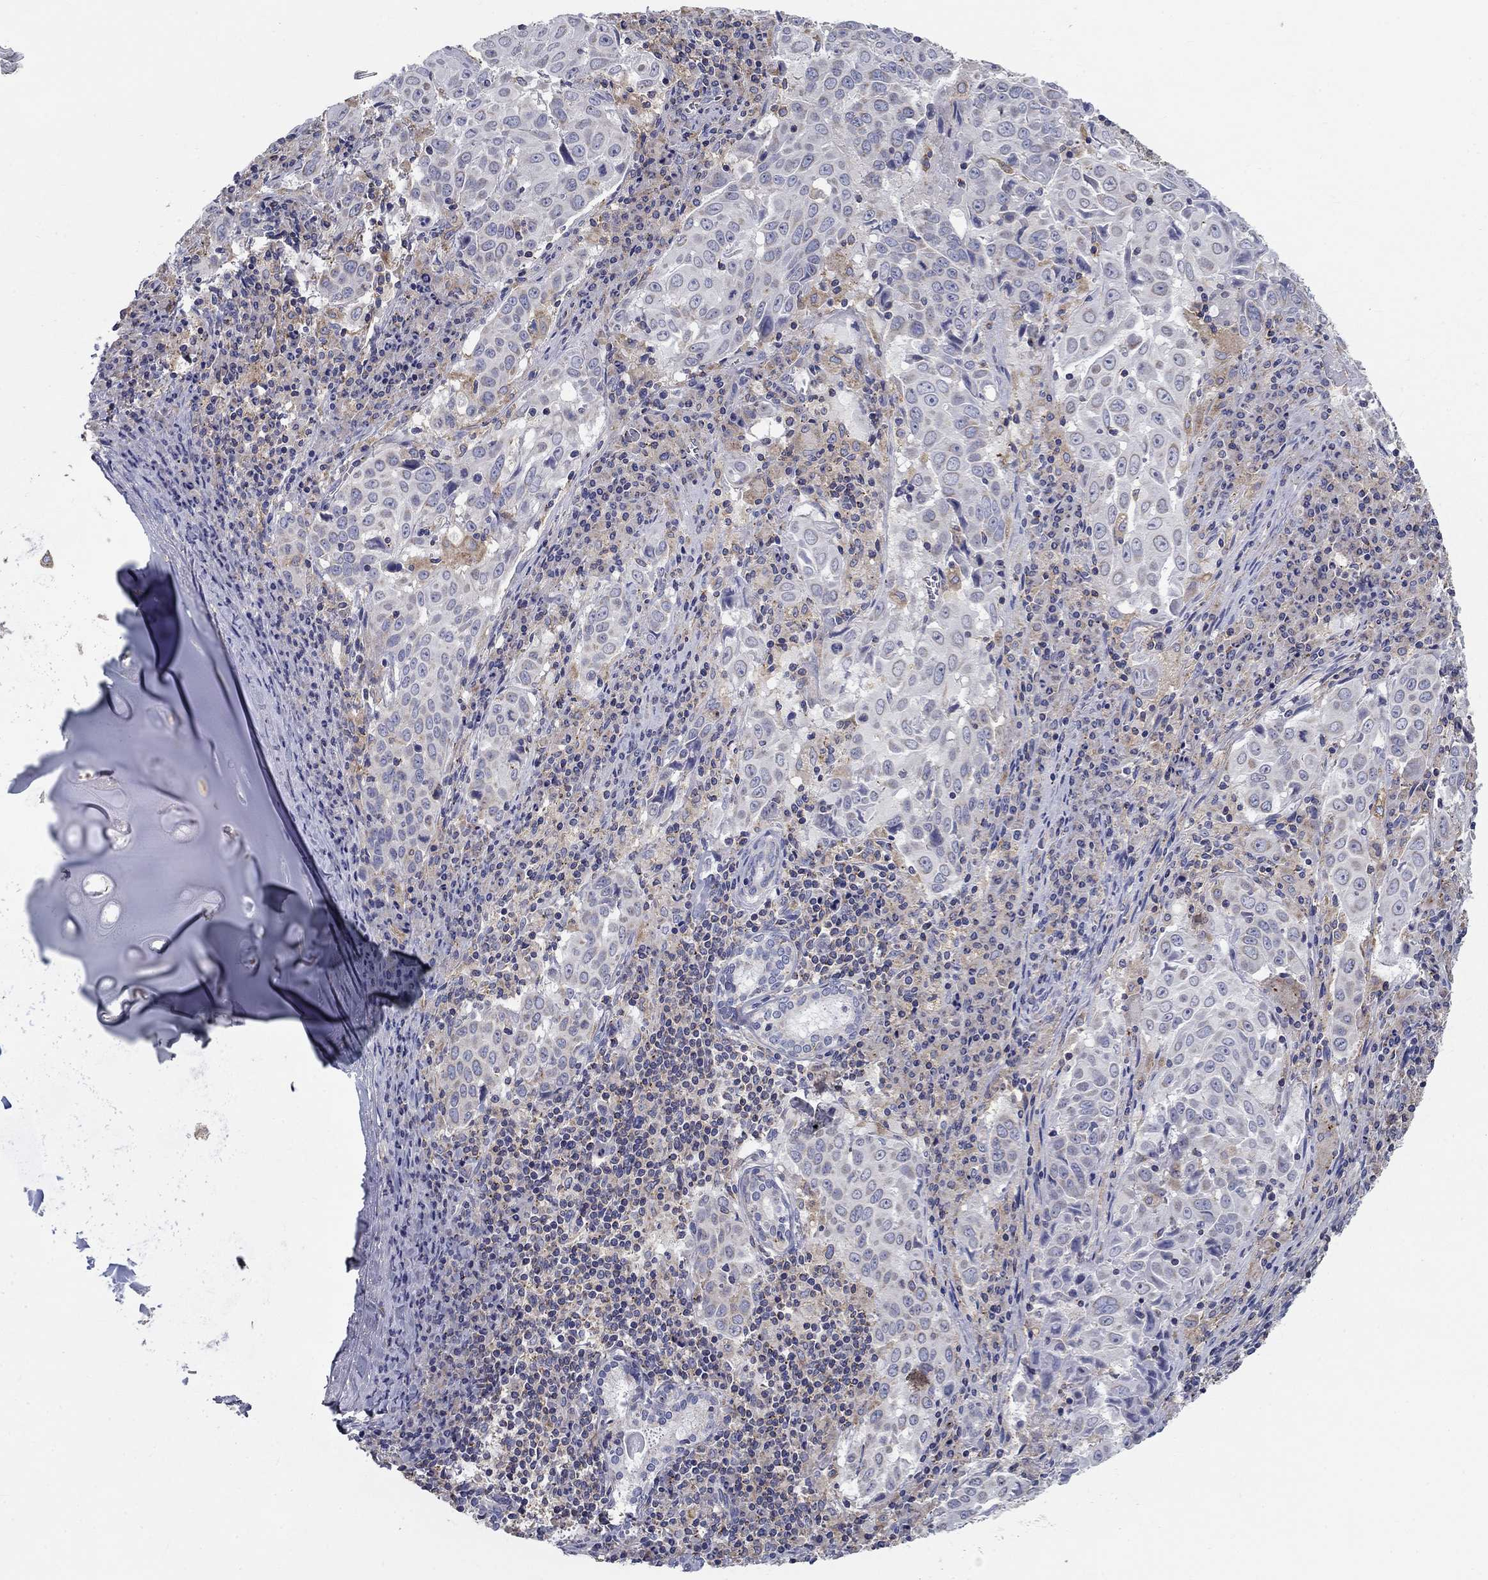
{"staining": {"intensity": "negative", "quantity": "none", "location": "none"}, "tissue": "lung cancer", "cell_type": "Tumor cells", "image_type": "cancer", "snomed": [{"axis": "morphology", "description": "Squamous cell carcinoma, NOS"}, {"axis": "topography", "description": "Lung"}], "caption": "IHC photomicrograph of neoplastic tissue: human lung cancer stained with DAB (3,3'-diaminobenzidine) displays no significant protein positivity in tumor cells.", "gene": "NME5", "patient": {"sex": "male", "age": 57}}